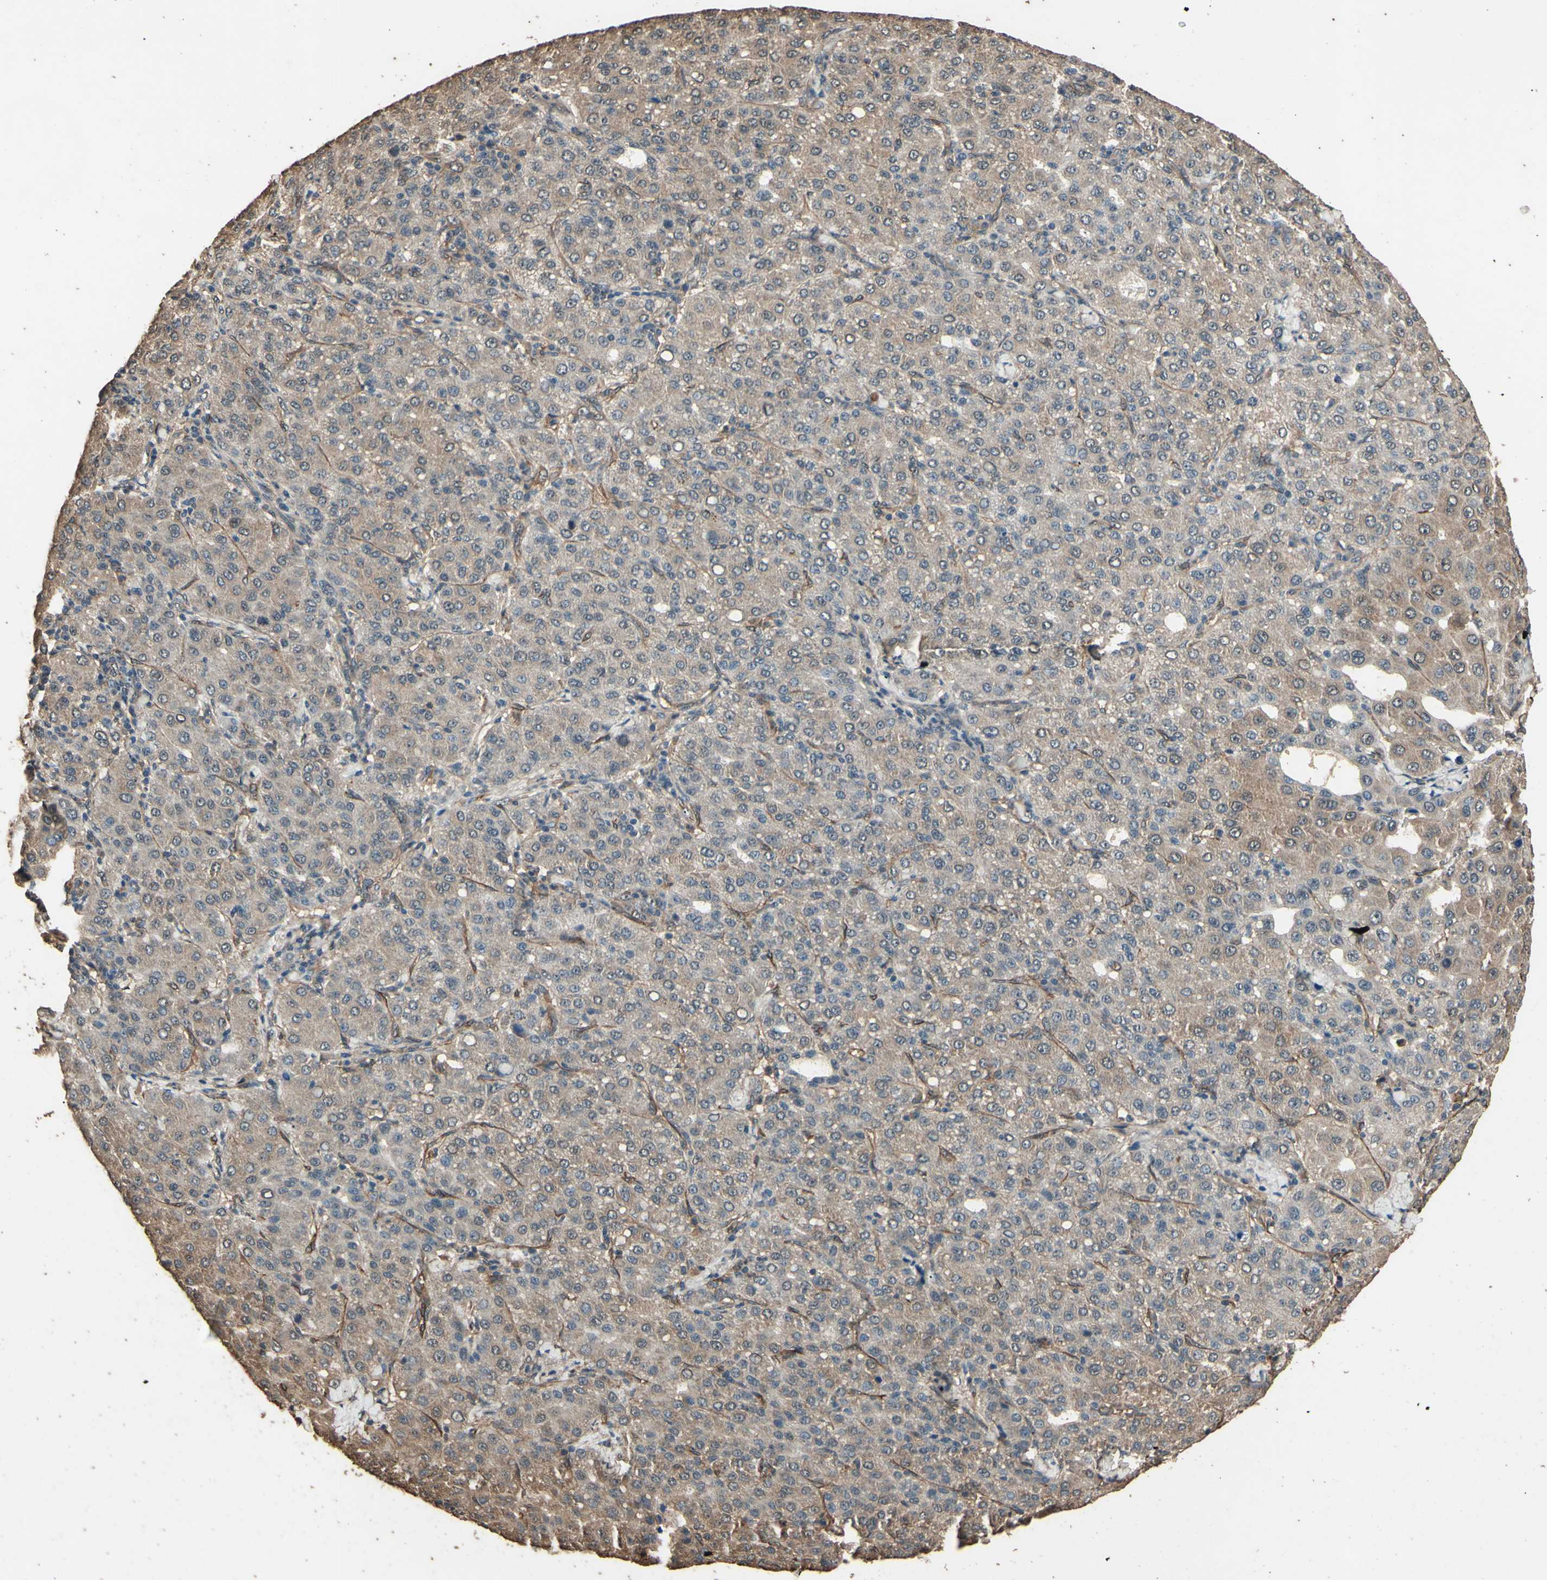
{"staining": {"intensity": "weak", "quantity": ">75%", "location": "cytoplasmic/membranous"}, "tissue": "liver cancer", "cell_type": "Tumor cells", "image_type": "cancer", "snomed": [{"axis": "morphology", "description": "Carcinoma, Hepatocellular, NOS"}, {"axis": "topography", "description": "Liver"}], "caption": "A brown stain highlights weak cytoplasmic/membranous positivity of a protein in human hepatocellular carcinoma (liver) tumor cells. The staining is performed using DAB (3,3'-diaminobenzidine) brown chromogen to label protein expression. The nuclei are counter-stained blue using hematoxylin.", "gene": "TSPO", "patient": {"sex": "male", "age": 65}}